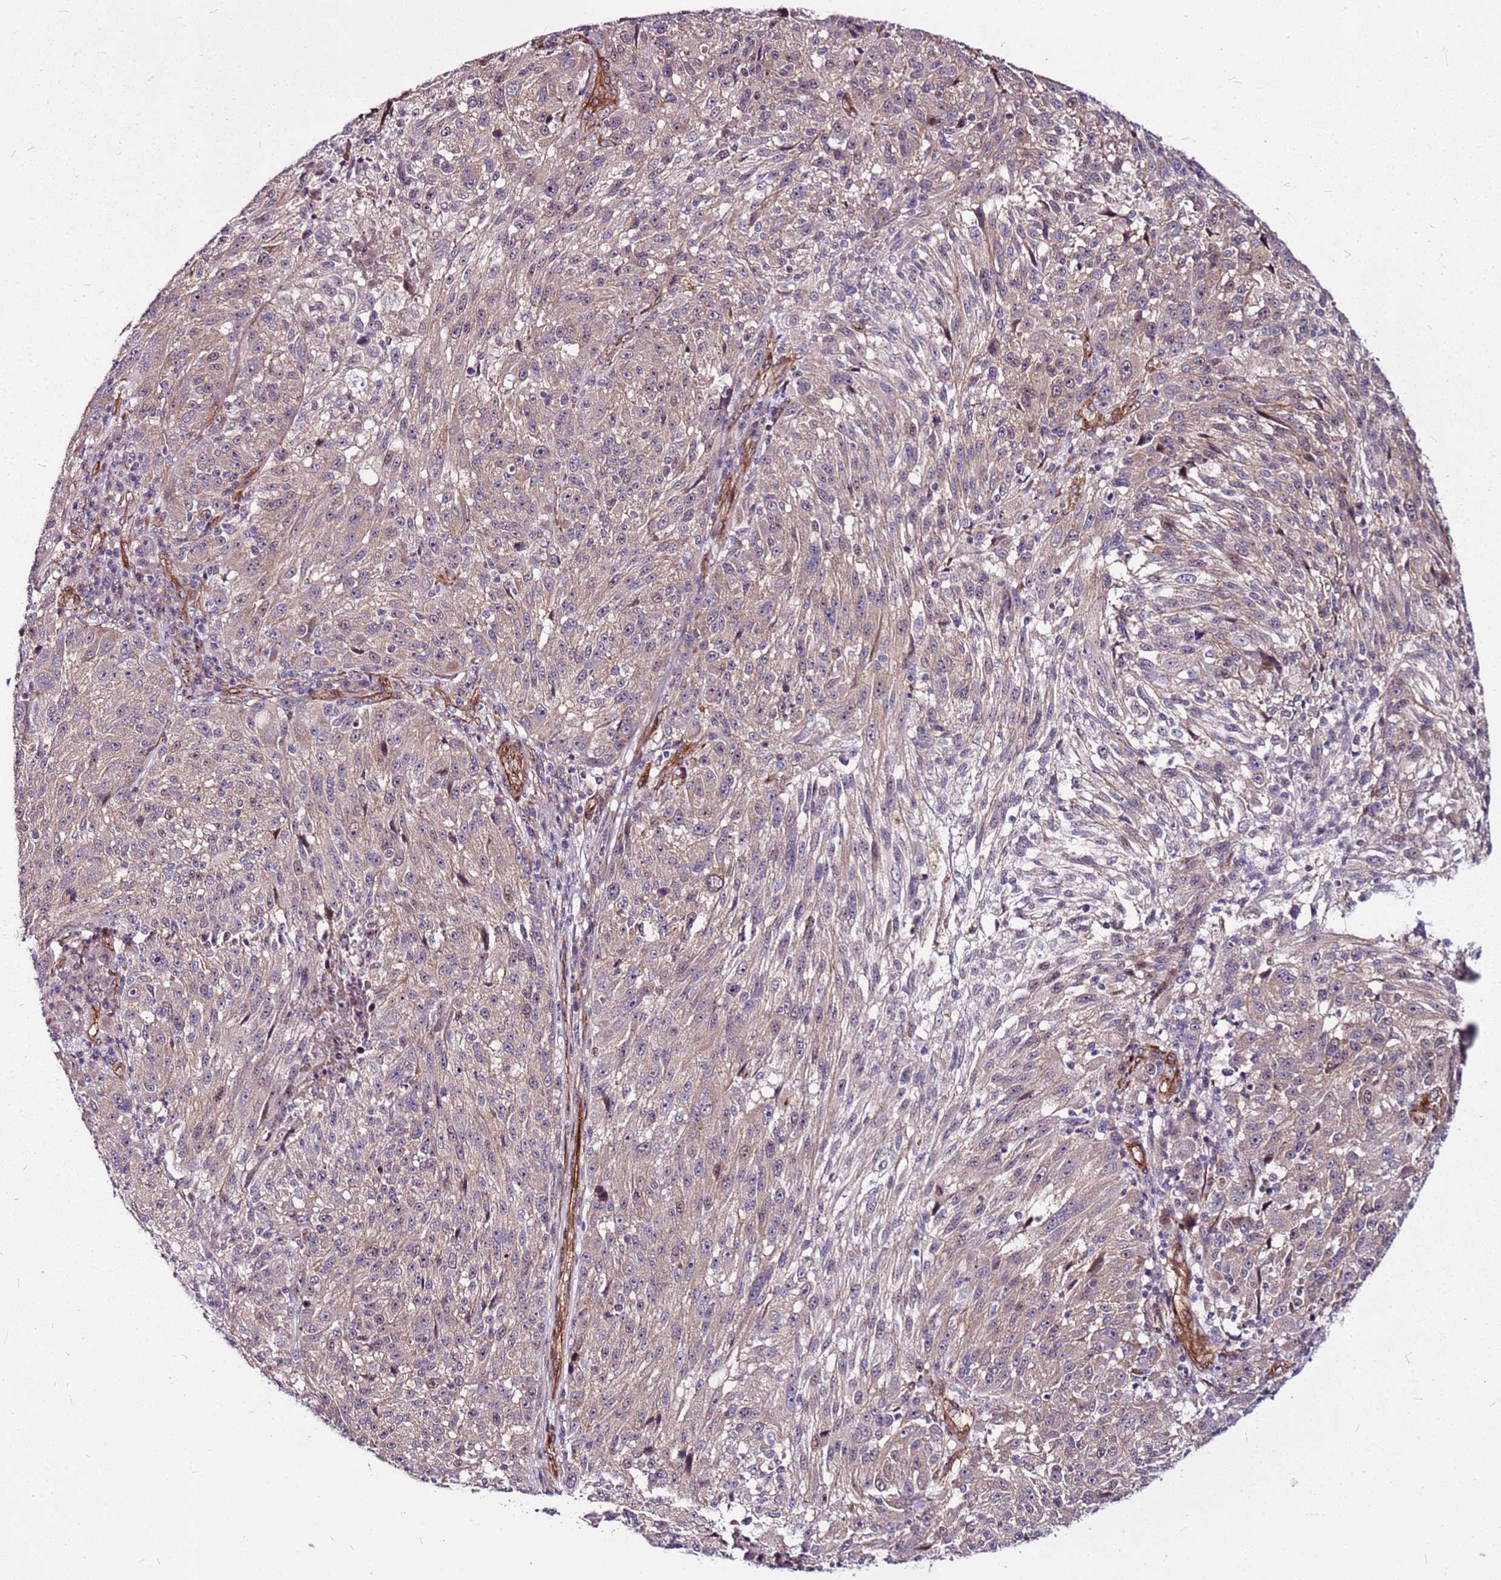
{"staining": {"intensity": "moderate", "quantity": "<25%", "location": "nuclear"}, "tissue": "melanoma", "cell_type": "Tumor cells", "image_type": "cancer", "snomed": [{"axis": "morphology", "description": "Malignant melanoma, NOS"}, {"axis": "topography", "description": "Skin"}], "caption": "Moderate nuclear staining for a protein is appreciated in approximately <25% of tumor cells of melanoma using immunohistochemistry (IHC).", "gene": "TOPAZ1", "patient": {"sex": "male", "age": 53}}